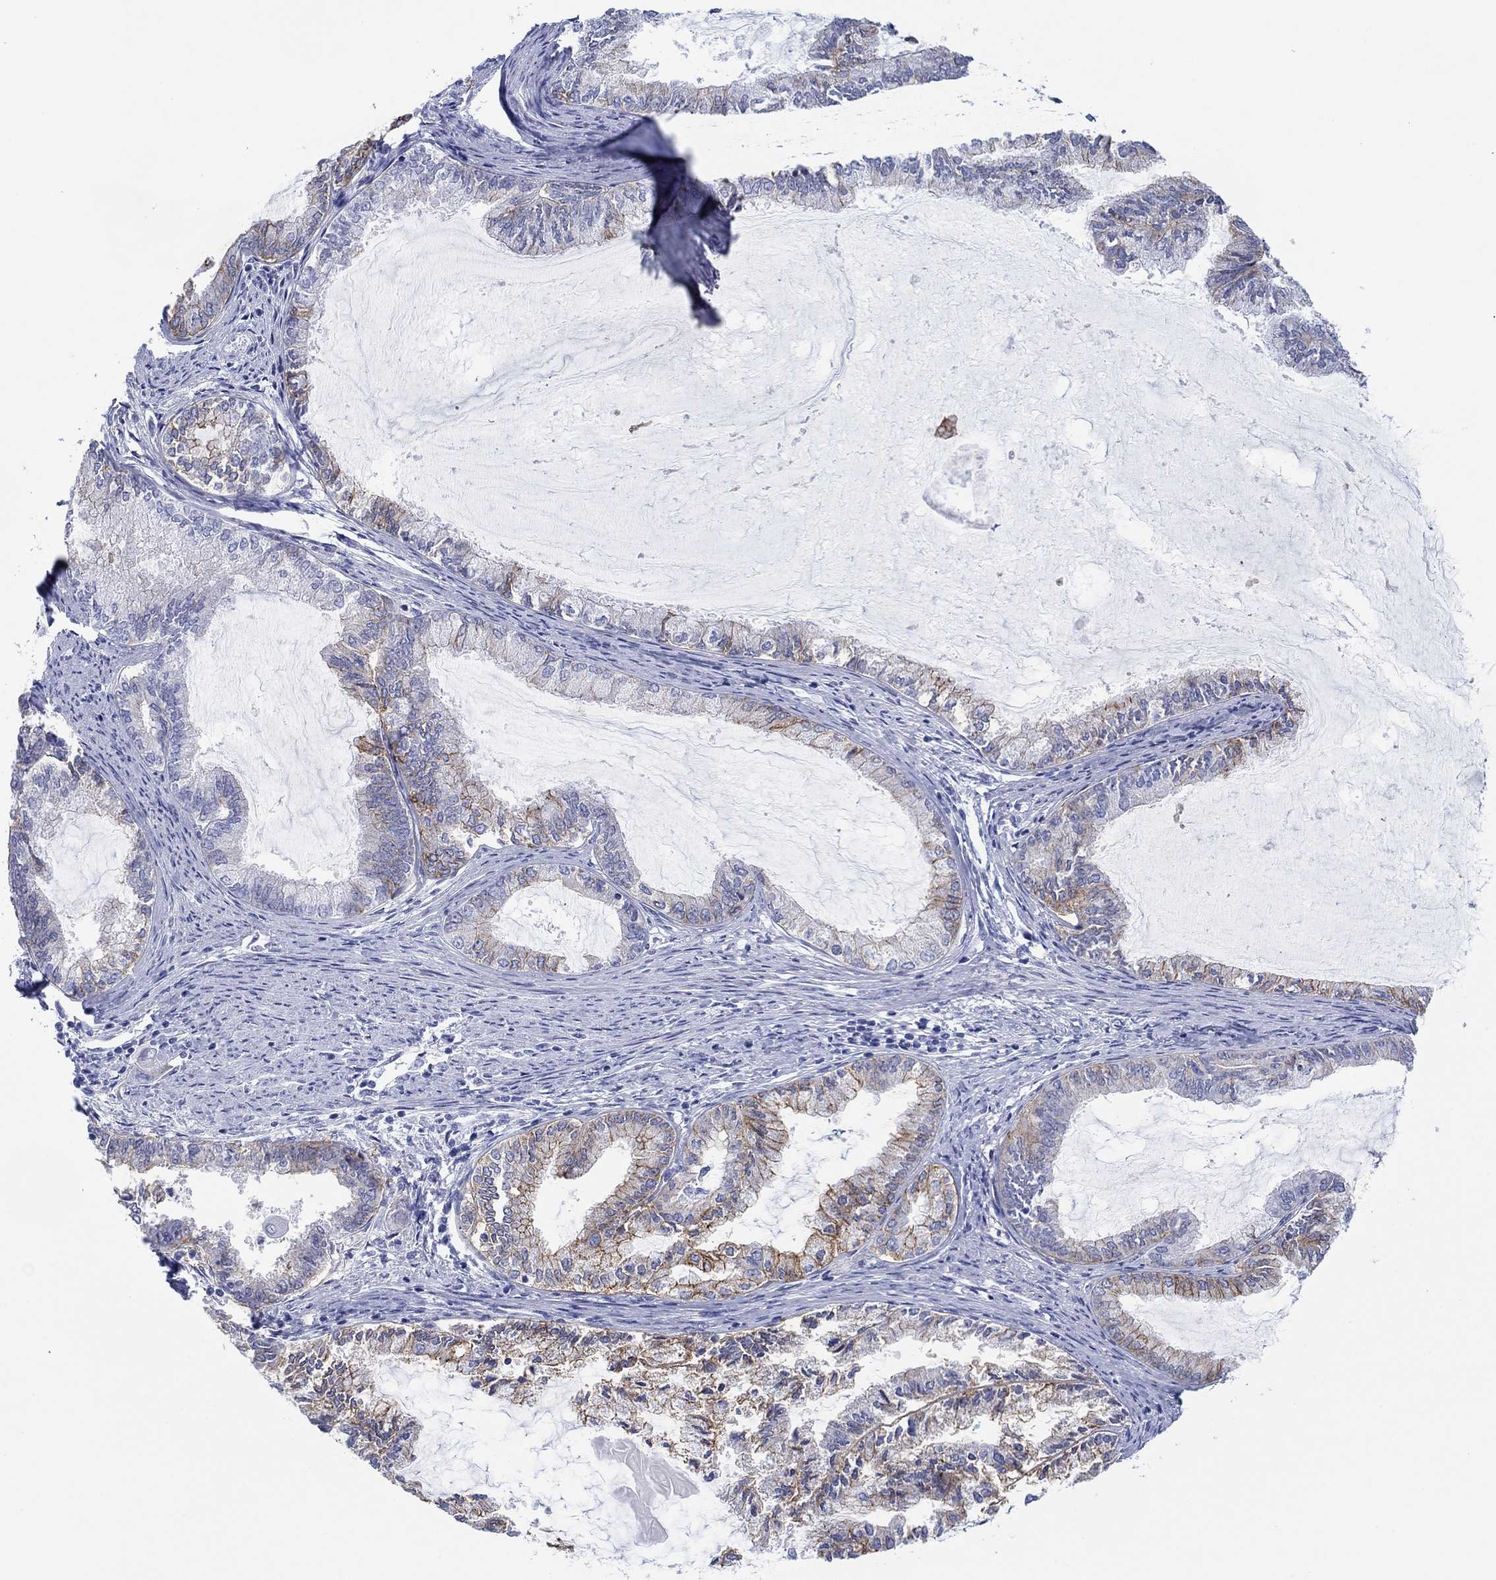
{"staining": {"intensity": "moderate", "quantity": "<25%", "location": "cytoplasmic/membranous"}, "tissue": "endometrial cancer", "cell_type": "Tumor cells", "image_type": "cancer", "snomed": [{"axis": "morphology", "description": "Adenocarcinoma, NOS"}, {"axis": "topography", "description": "Endometrium"}], "caption": "Tumor cells show low levels of moderate cytoplasmic/membranous expression in about <25% of cells in endometrial cancer (adenocarcinoma).", "gene": "ATP1B1", "patient": {"sex": "female", "age": 86}}